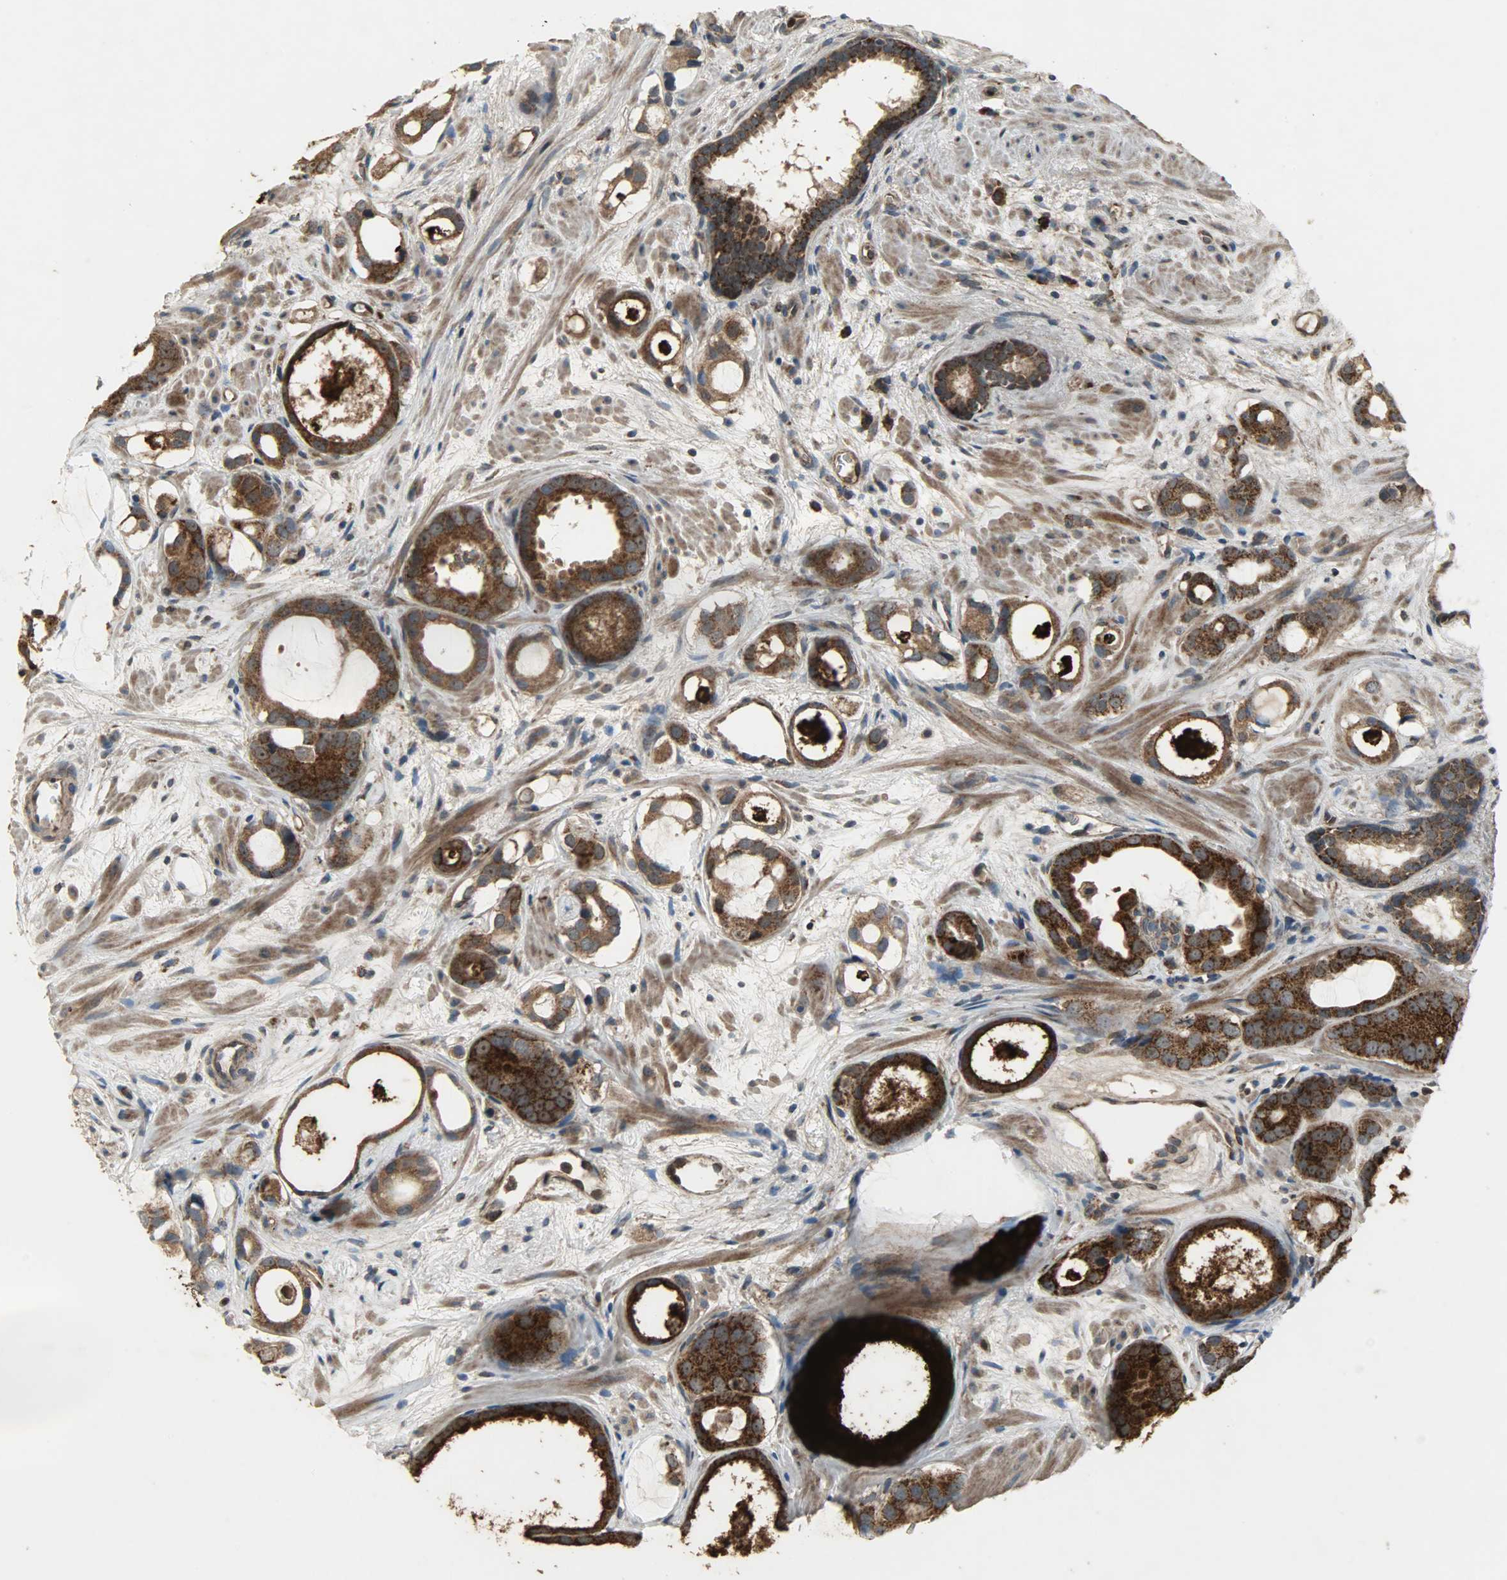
{"staining": {"intensity": "strong", "quantity": ">75%", "location": "cytoplasmic/membranous"}, "tissue": "prostate cancer", "cell_type": "Tumor cells", "image_type": "cancer", "snomed": [{"axis": "morphology", "description": "Adenocarcinoma, Low grade"}, {"axis": "topography", "description": "Prostate"}], "caption": "Strong cytoplasmic/membranous positivity is seen in approximately >75% of tumor cells in prostate cancer (low-grade adenocarcinoma). (DAB = brown stain, brightfield microscopy at high magnification).", "gene": "AMT", "patient": {"sex": "male", "age": 57}}